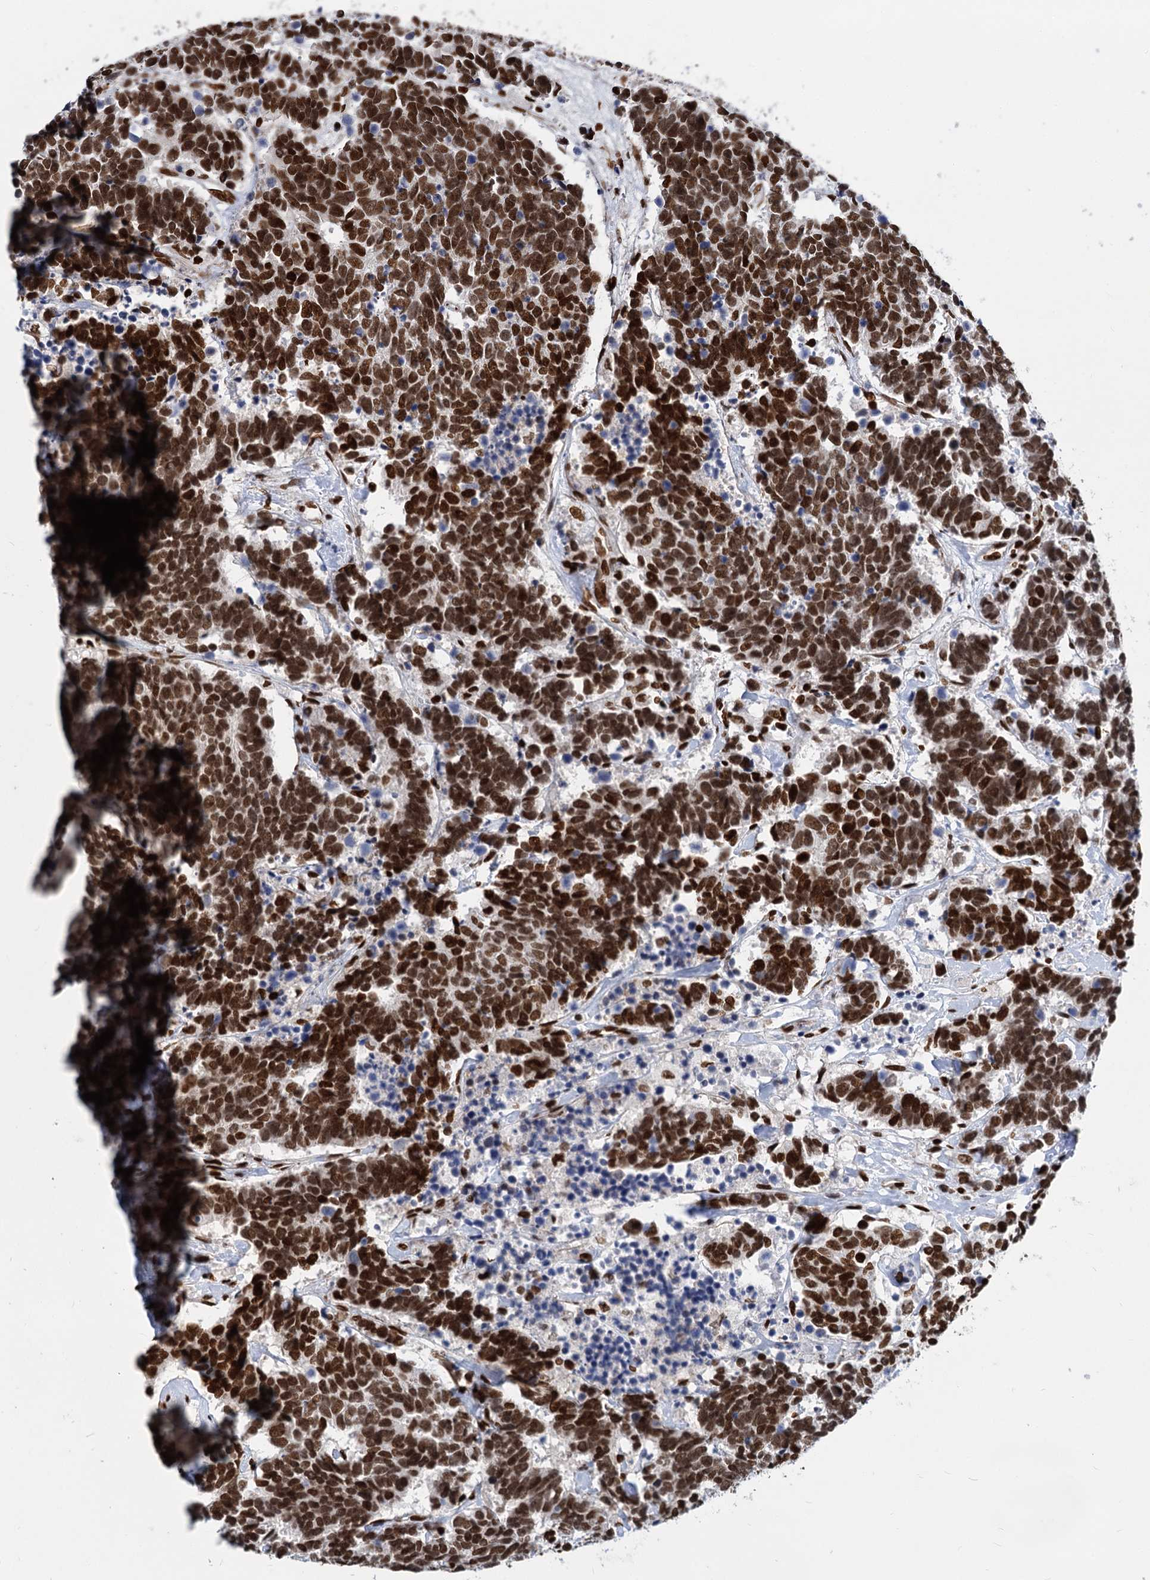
{"staining": {"intensity": "strong", "quantity": ">75%", "location": "nuclear"}, "tissue": "carcinoid", "cell_type": "Tumor cells", "image_type": "cancer", "snomed": [{"axis": "morphology", "description": "Carcinoma, NOS"}, {"axis": "morphology", "description": "Carcinoid, malignant, NOS"}, {"axis": "topography", "description": "Urinary bladder"}], "caption": "IHC of carcinoid reveals high levels of strong nuclear staining in approximately >75% of tumor cells.", "gene": "MECP2", "patient": {"sex": "male", "age": 57}}